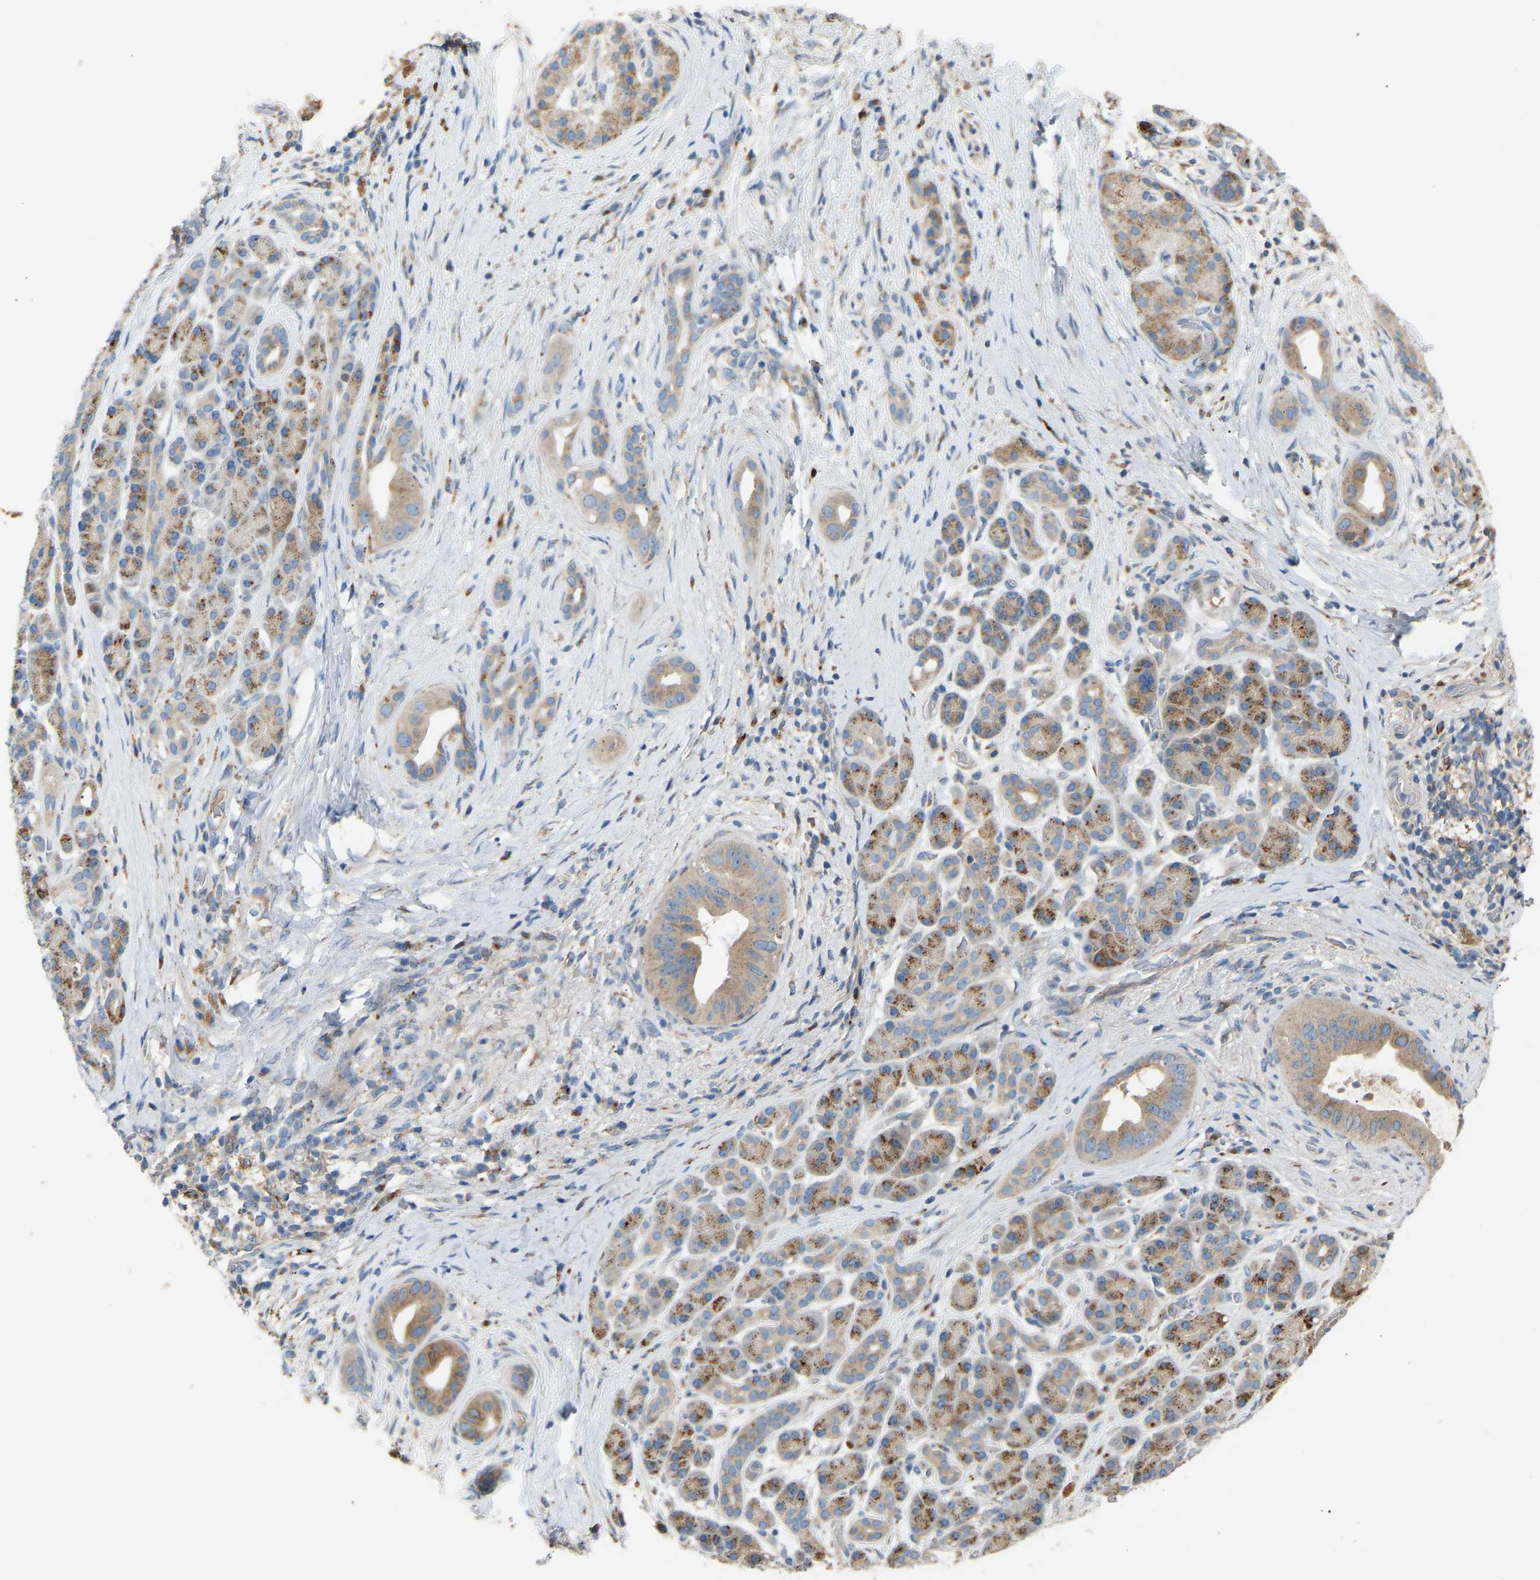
{"staining": {"intensity": "weak", "quantity": ">75%", "location": "cytoplasmic/membranous"}, "tissue": "pancreatic cancer", "cell_type": "Tumor cells", "image_type": "cancer", "snomed": [{"axis": "morphology", "description": "Adenocarcinoma, NOS"}, {"axis": "topography", "description": "Pancreas"}], "caption": "This photomicrograph exhibits pancreatic cancer (adenocarcinoma) stained with immunohistochemistry to label a protein in brown. The cytoplasmic/membranous of tumor cells show weak positivity for the protein. Nuclei are counter-stained blue.", "gene": "RGP1", "patient": {"sex": "male", "age": 55}}